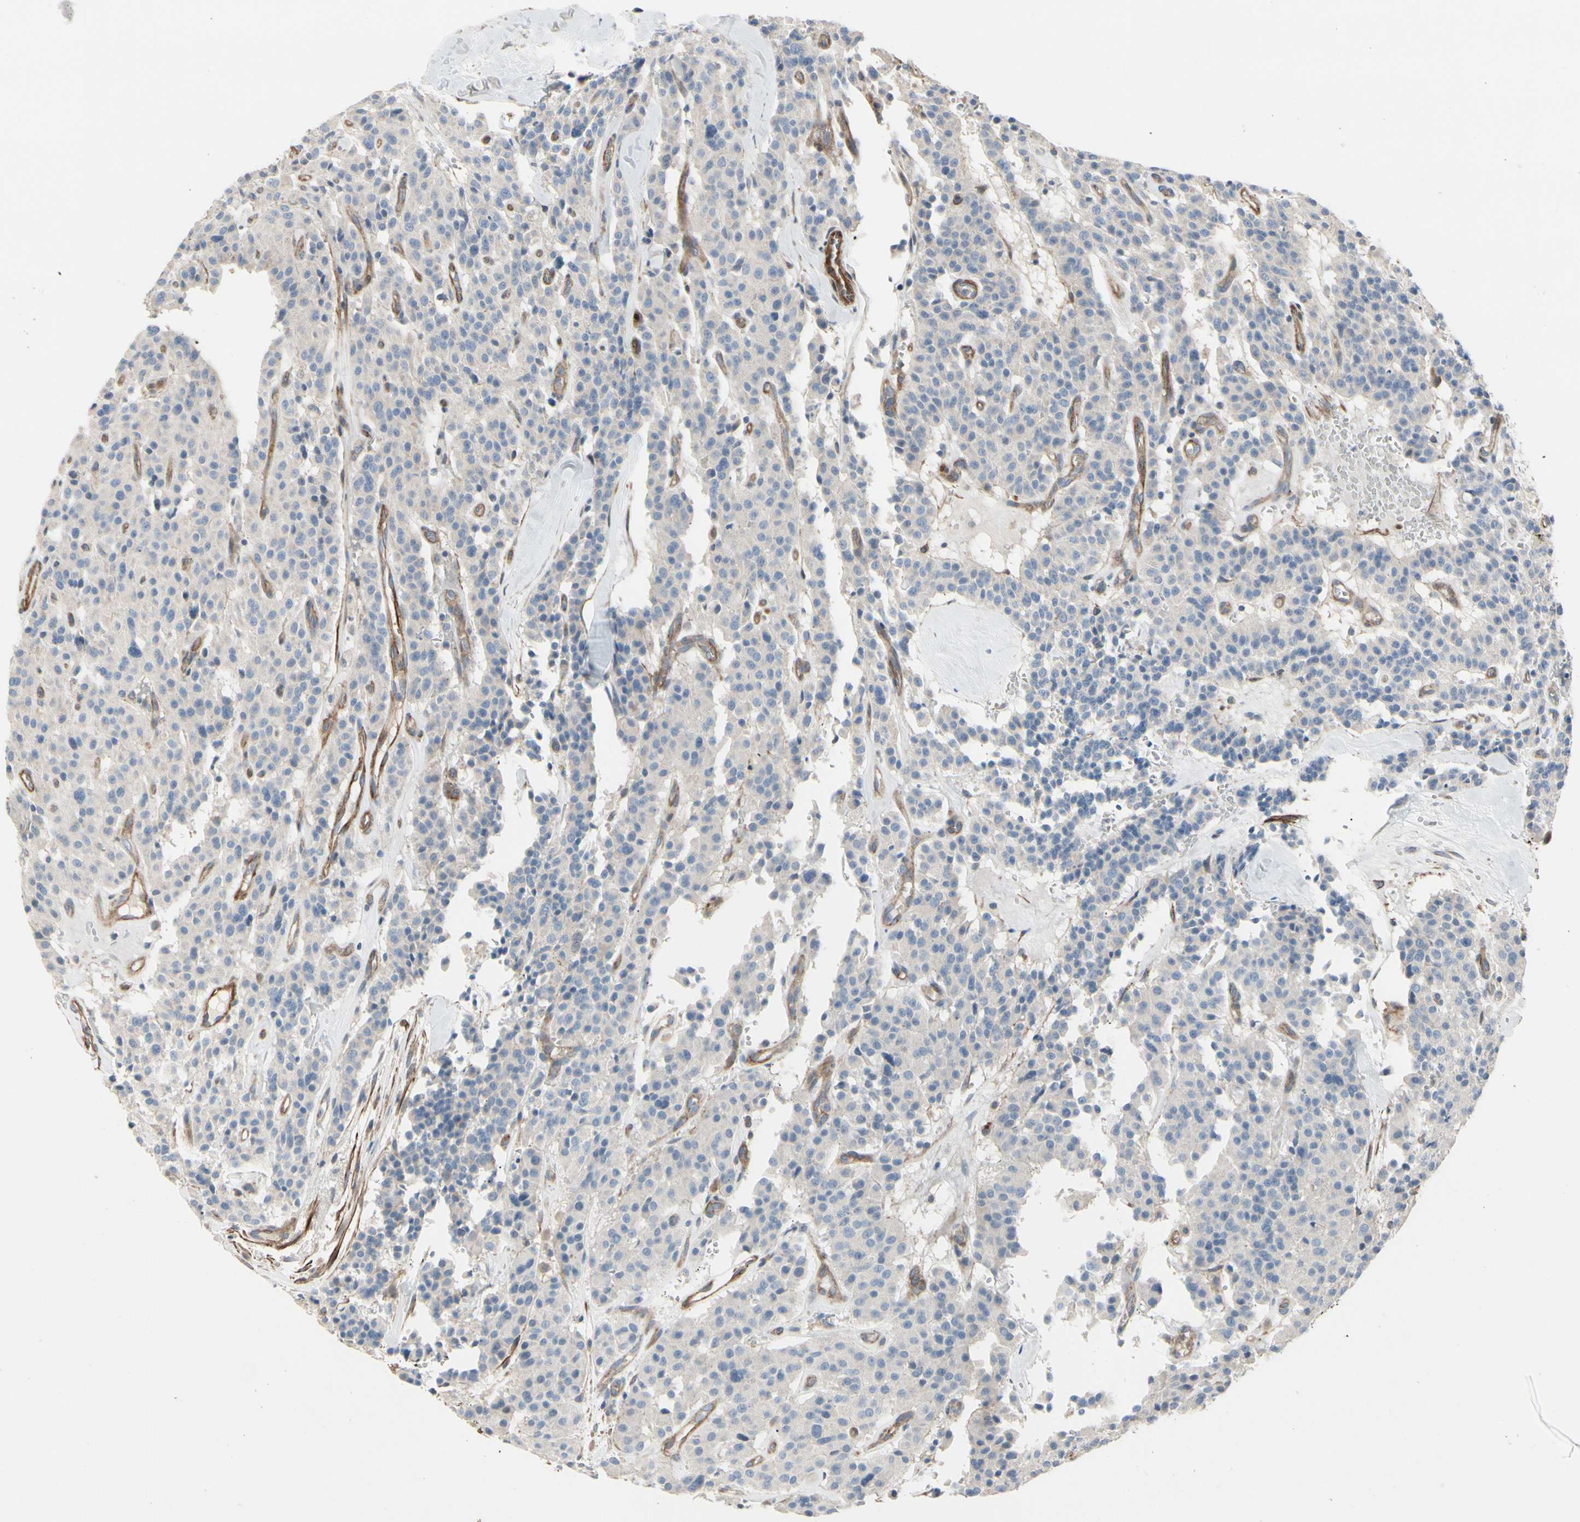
{"staining": {"intensity": "negative", "quantity": "none", "location": "none"}, "tissue": "carcinoid", "cell_type": "Tumor cells", "image_type": "cancer", "snomed": [{"axis": "morphology", "description": "Carcinoid, malignant, NOS"}, {"axis": "topography", "description": "Lung"}], "caption": "An IHC image of carcinoid is shown. There is no staining in tumor cells of carcinoid.", "gene": "TPM1", "patient": {"sex": "male", "age": 30}}